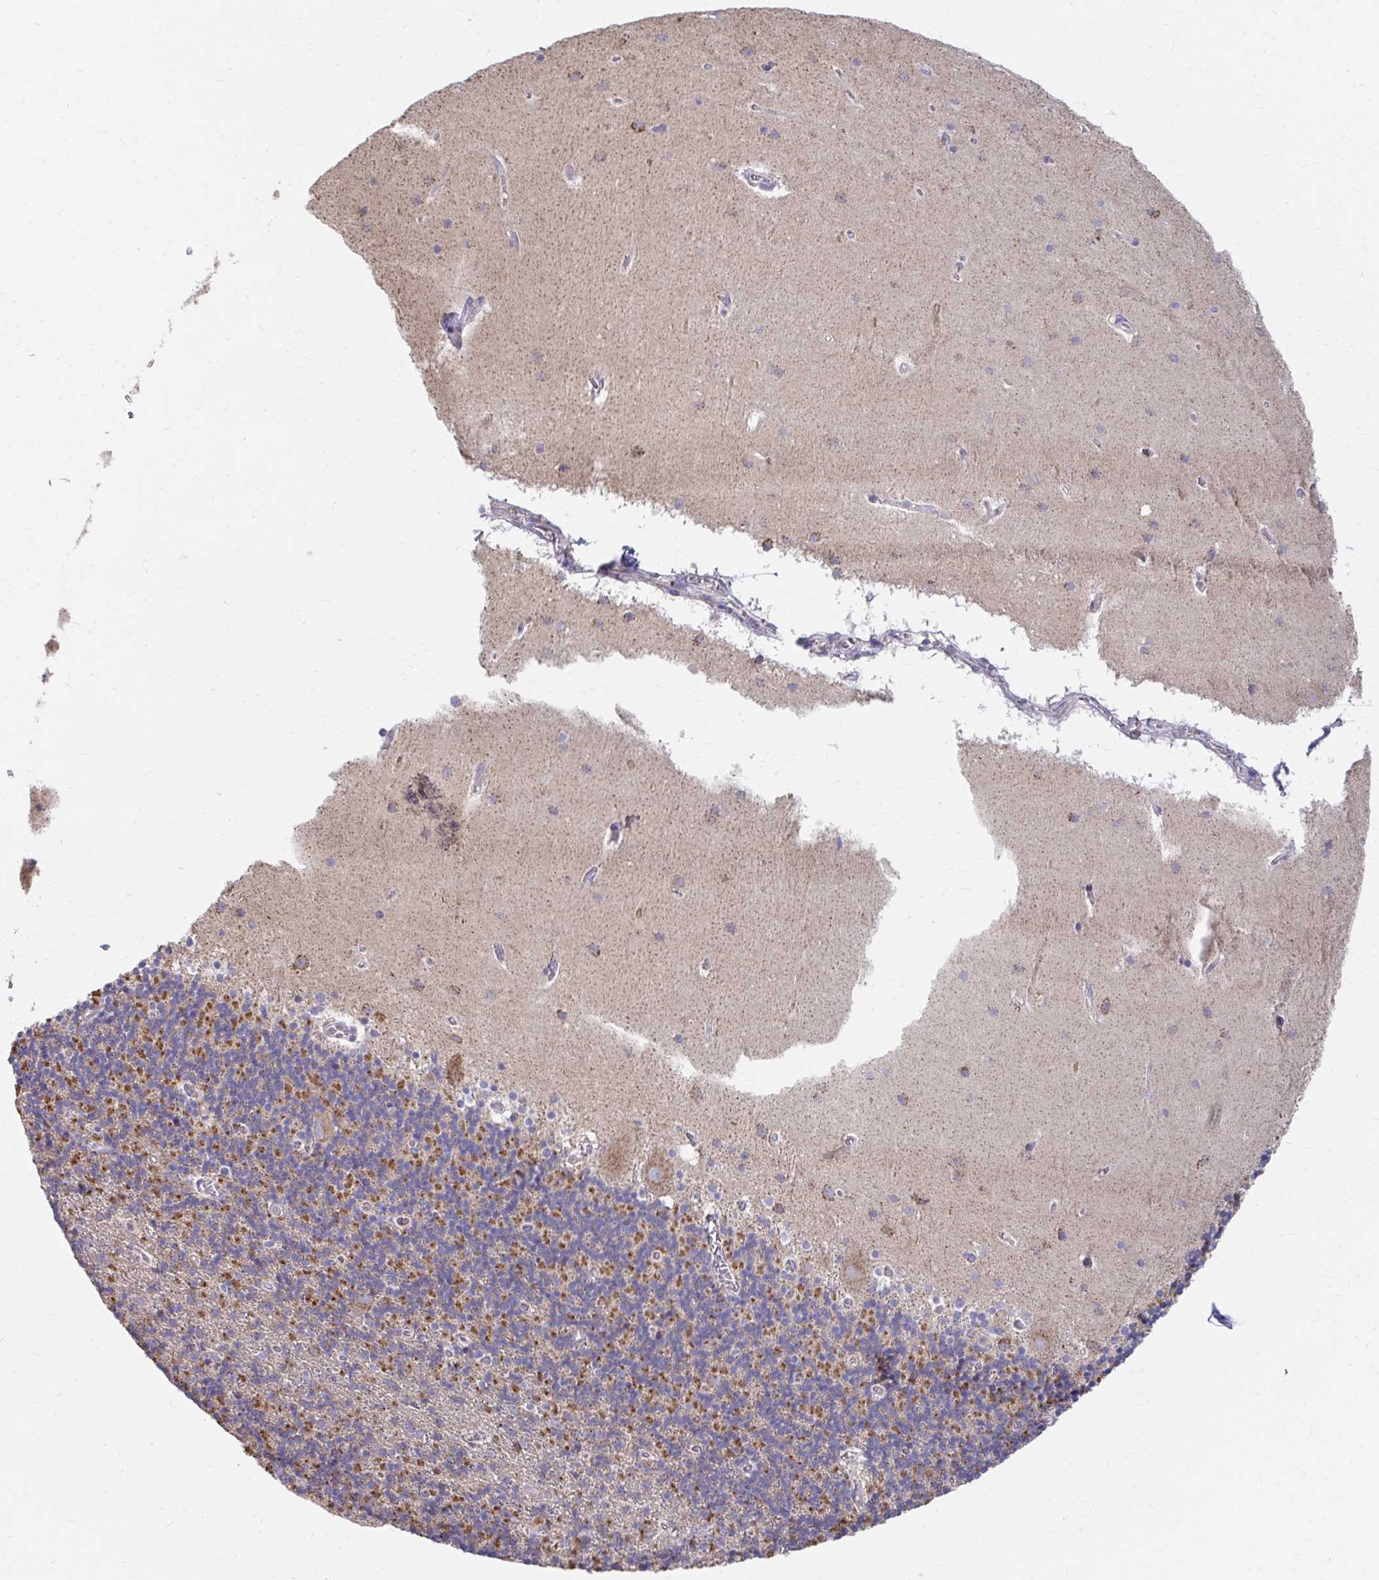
{"staining": {"intensity": "moderate", "quantity": "25%-75%", "location": "cytoplasmic/membranous"}, "tissue": "cerebellum", "cell_type": "Cells in granular layer", "image_type": "normal", "snomed": [{"axis": "morphology", "description": "Normal tissue, NOS"}, {"axis": "topography", "description": "Cerebellum"}], "caption": "Immunohistochemical staining of benign cerebellum shows medium levels of moderate cytoplasmic/membranous staining in approximately 25%-75% of cells in granular layer.", "gene": "RCC1L", "patient": {"sex": "male", "age": 70}}